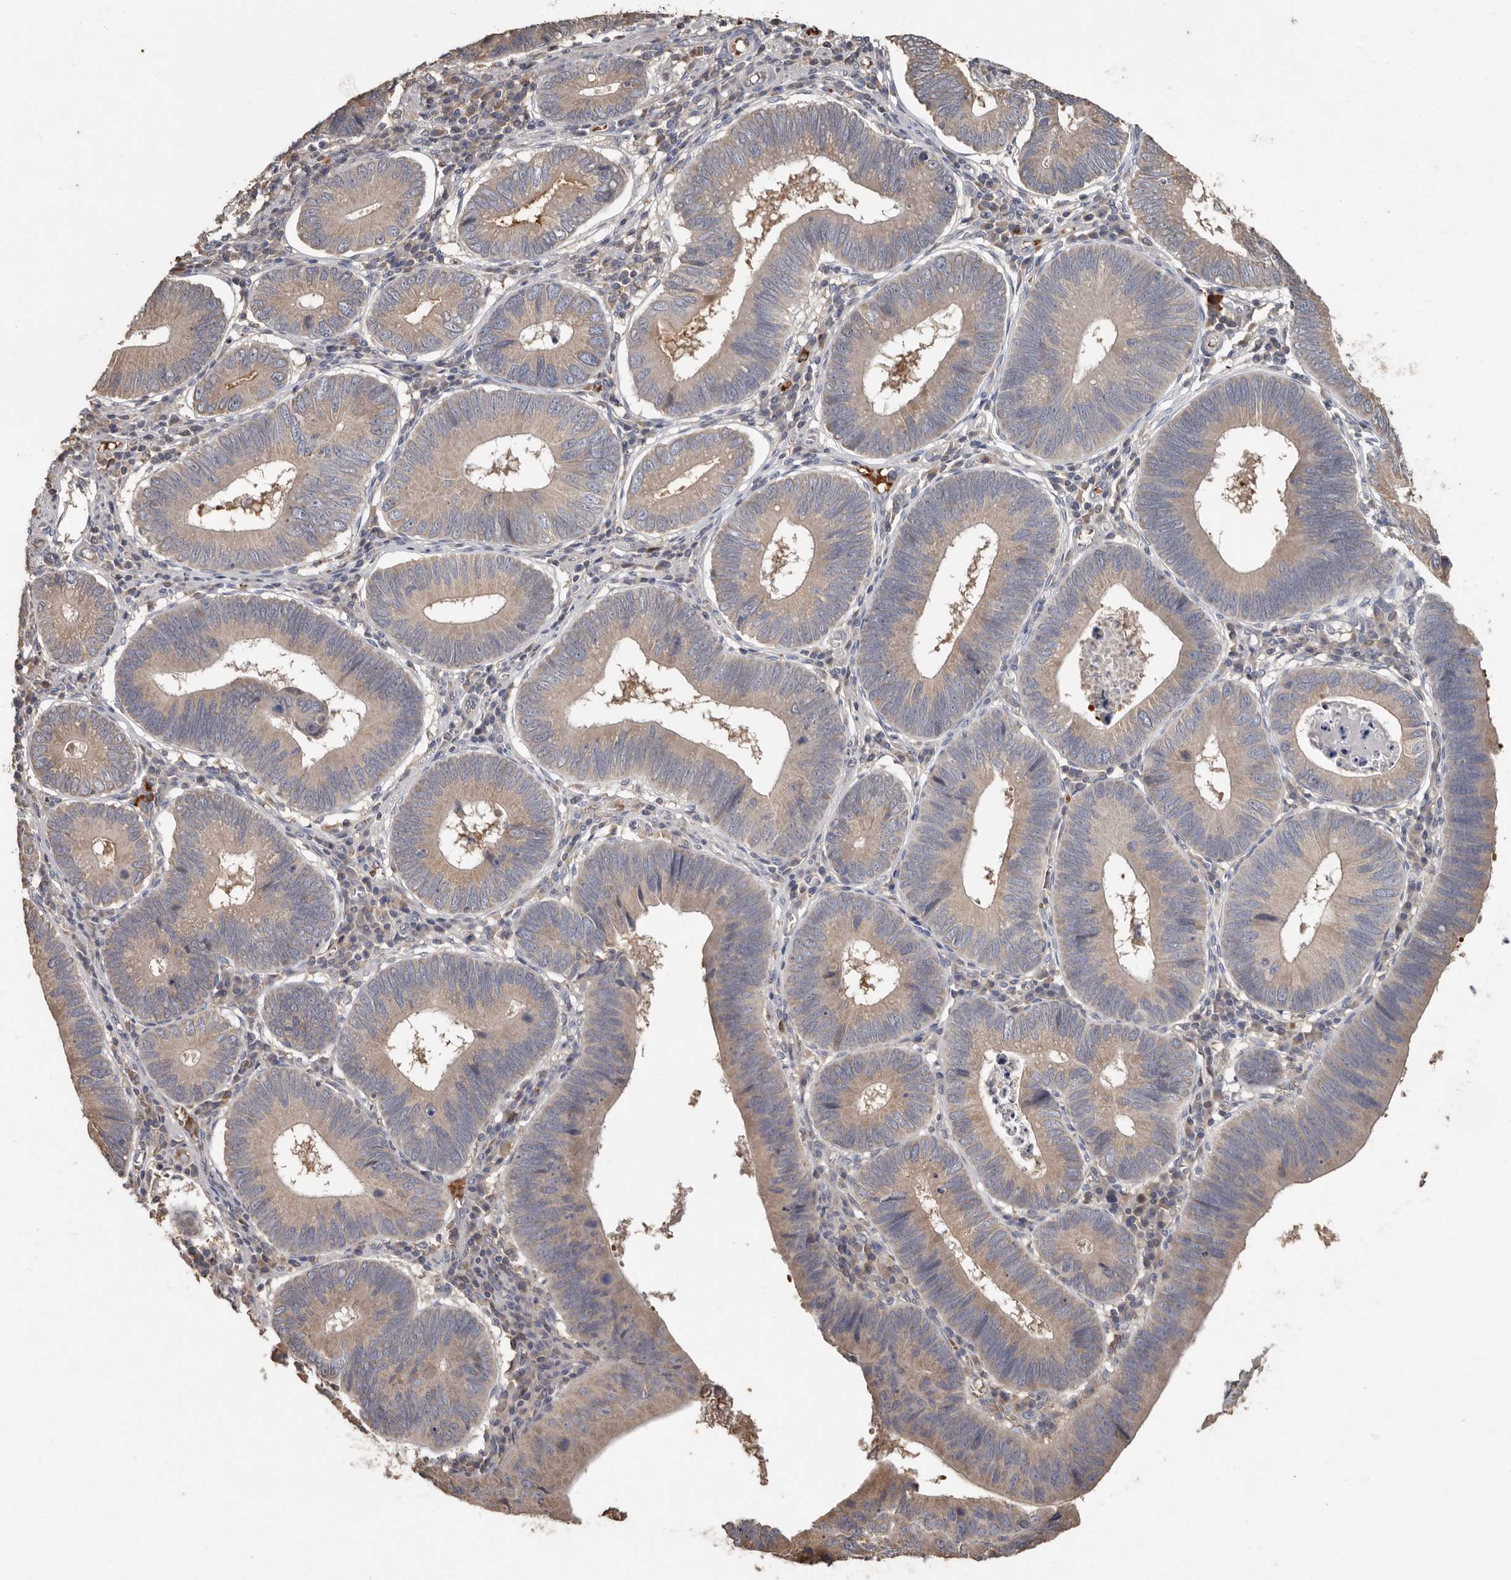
{"staining": {"intensity": "weak", "quantity": "25%-75%", "location": "cytoplasmic/membranous"}, "tissue": "stomach cancer", "cell_type": "Tumor cells", "image_type": "cancer", "snomed": [{"axis": "morphology", "description": "Adenocarcinoma, NOS"}, {"axis": "topography", "description": "Stomach"}], "caption": "Immunohistochemistry of stomach cancer (adenocarcinoma) exhibits low levels of weak cytoplasmic/membranous positivity in about 25%-75% of tumor cells. (DAB = brown stain, brightfield microscopy at high magnification).", "gene": "KIF26B", "patient": {"sex": "male", "age": 59}}